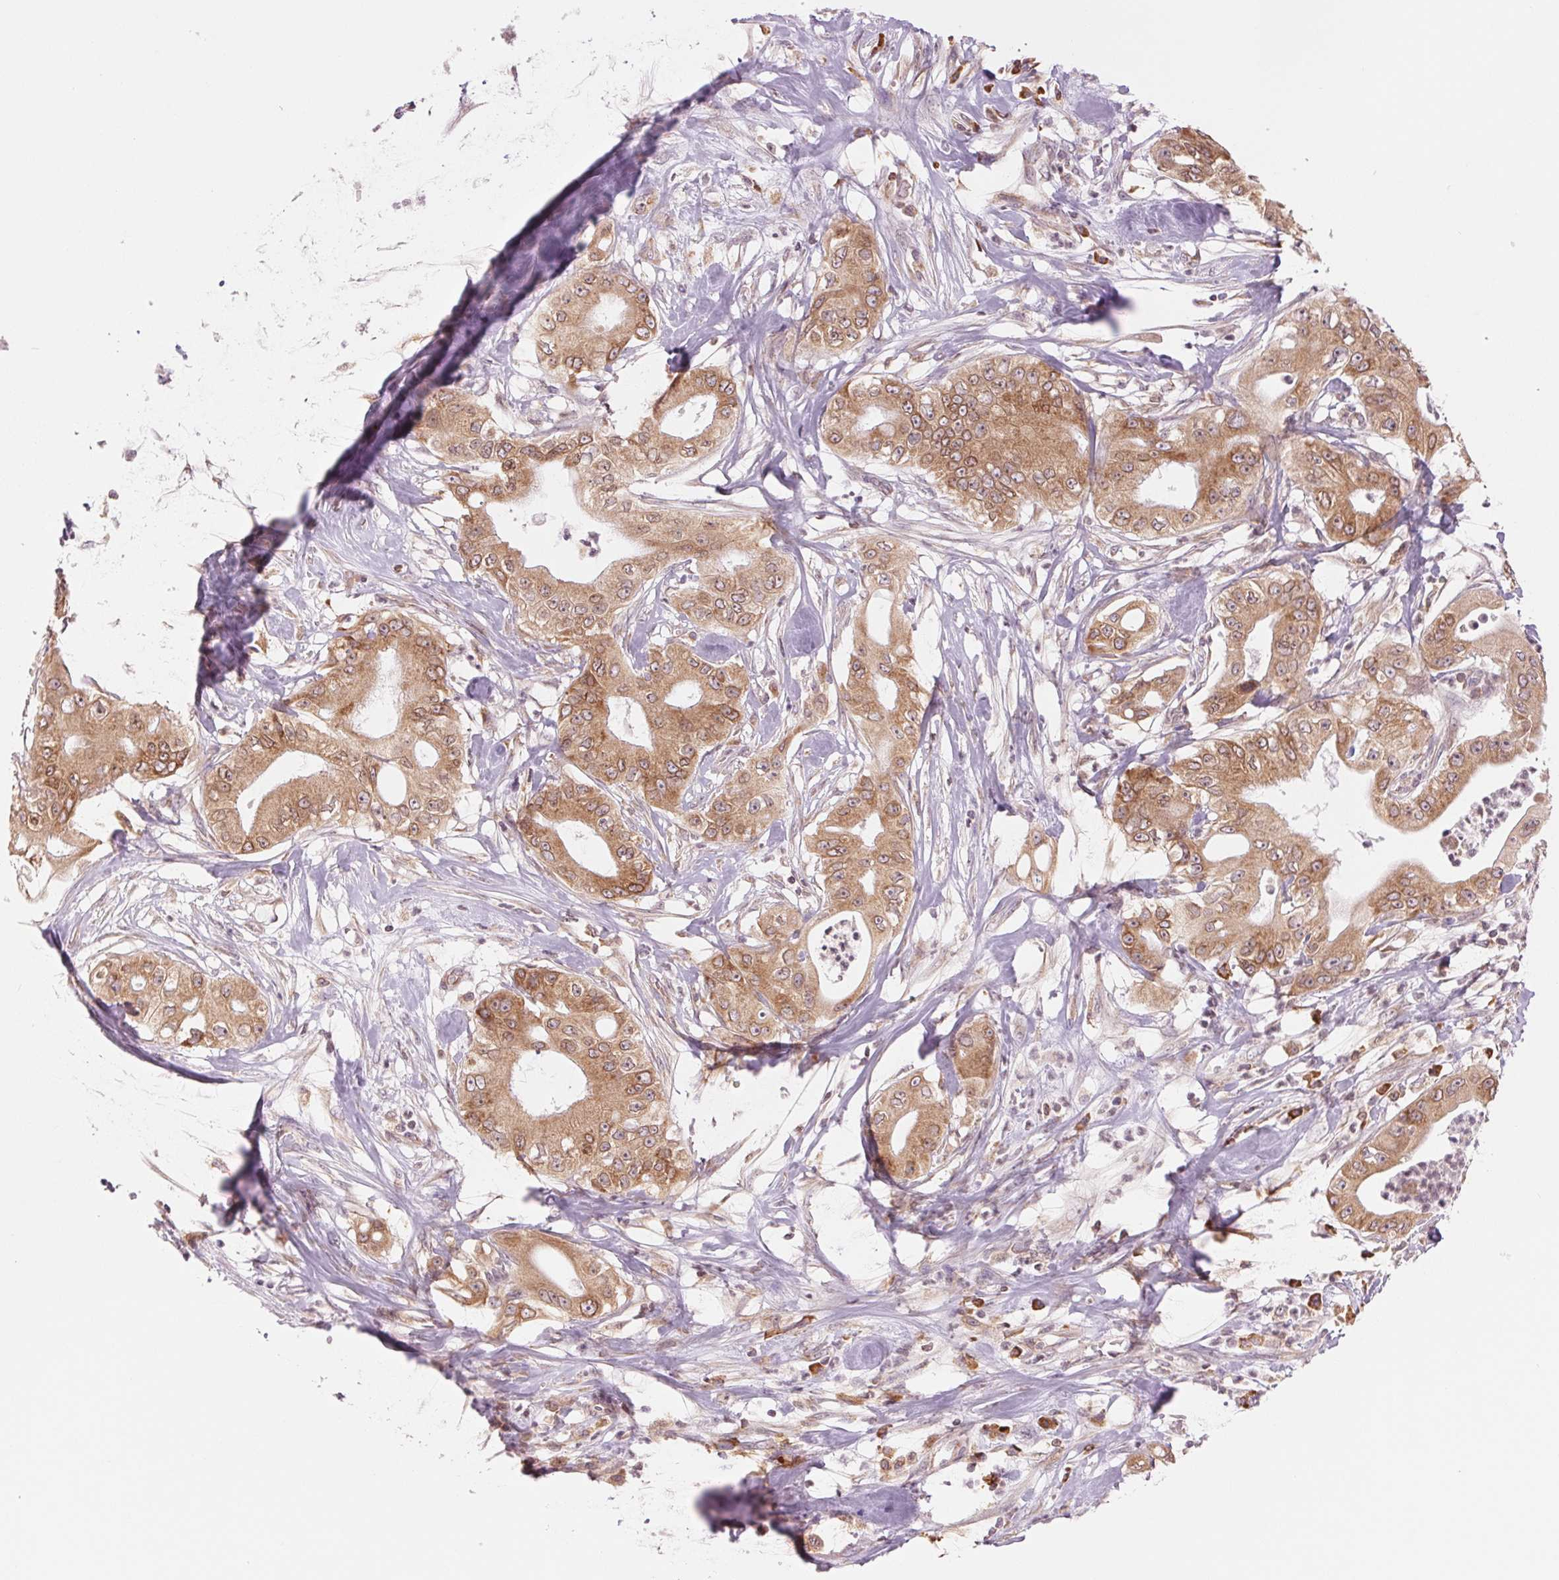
{"staining": {"intensity": "moderate", "quantity": ">75%", "location": "cytoplasmic/membranous"}, "tissue": "pancreatic cancer", "cell_type": "Tumor cells", "image_type": "cancer", "snomed": [{"axis": "morphology", "description": "Adenocarcinoma, NOS"}, {"axis": "topography", "description": "Pancreas"}], "caption": "Protein expression by immunohistochemistry shows moderate cytoplasmic/membranous expression in approximately >75% of tumor cells in adenocarcinoma (pancreatic).", "gene": "TECR", "patient": {"sex": "male", "age": 71}}